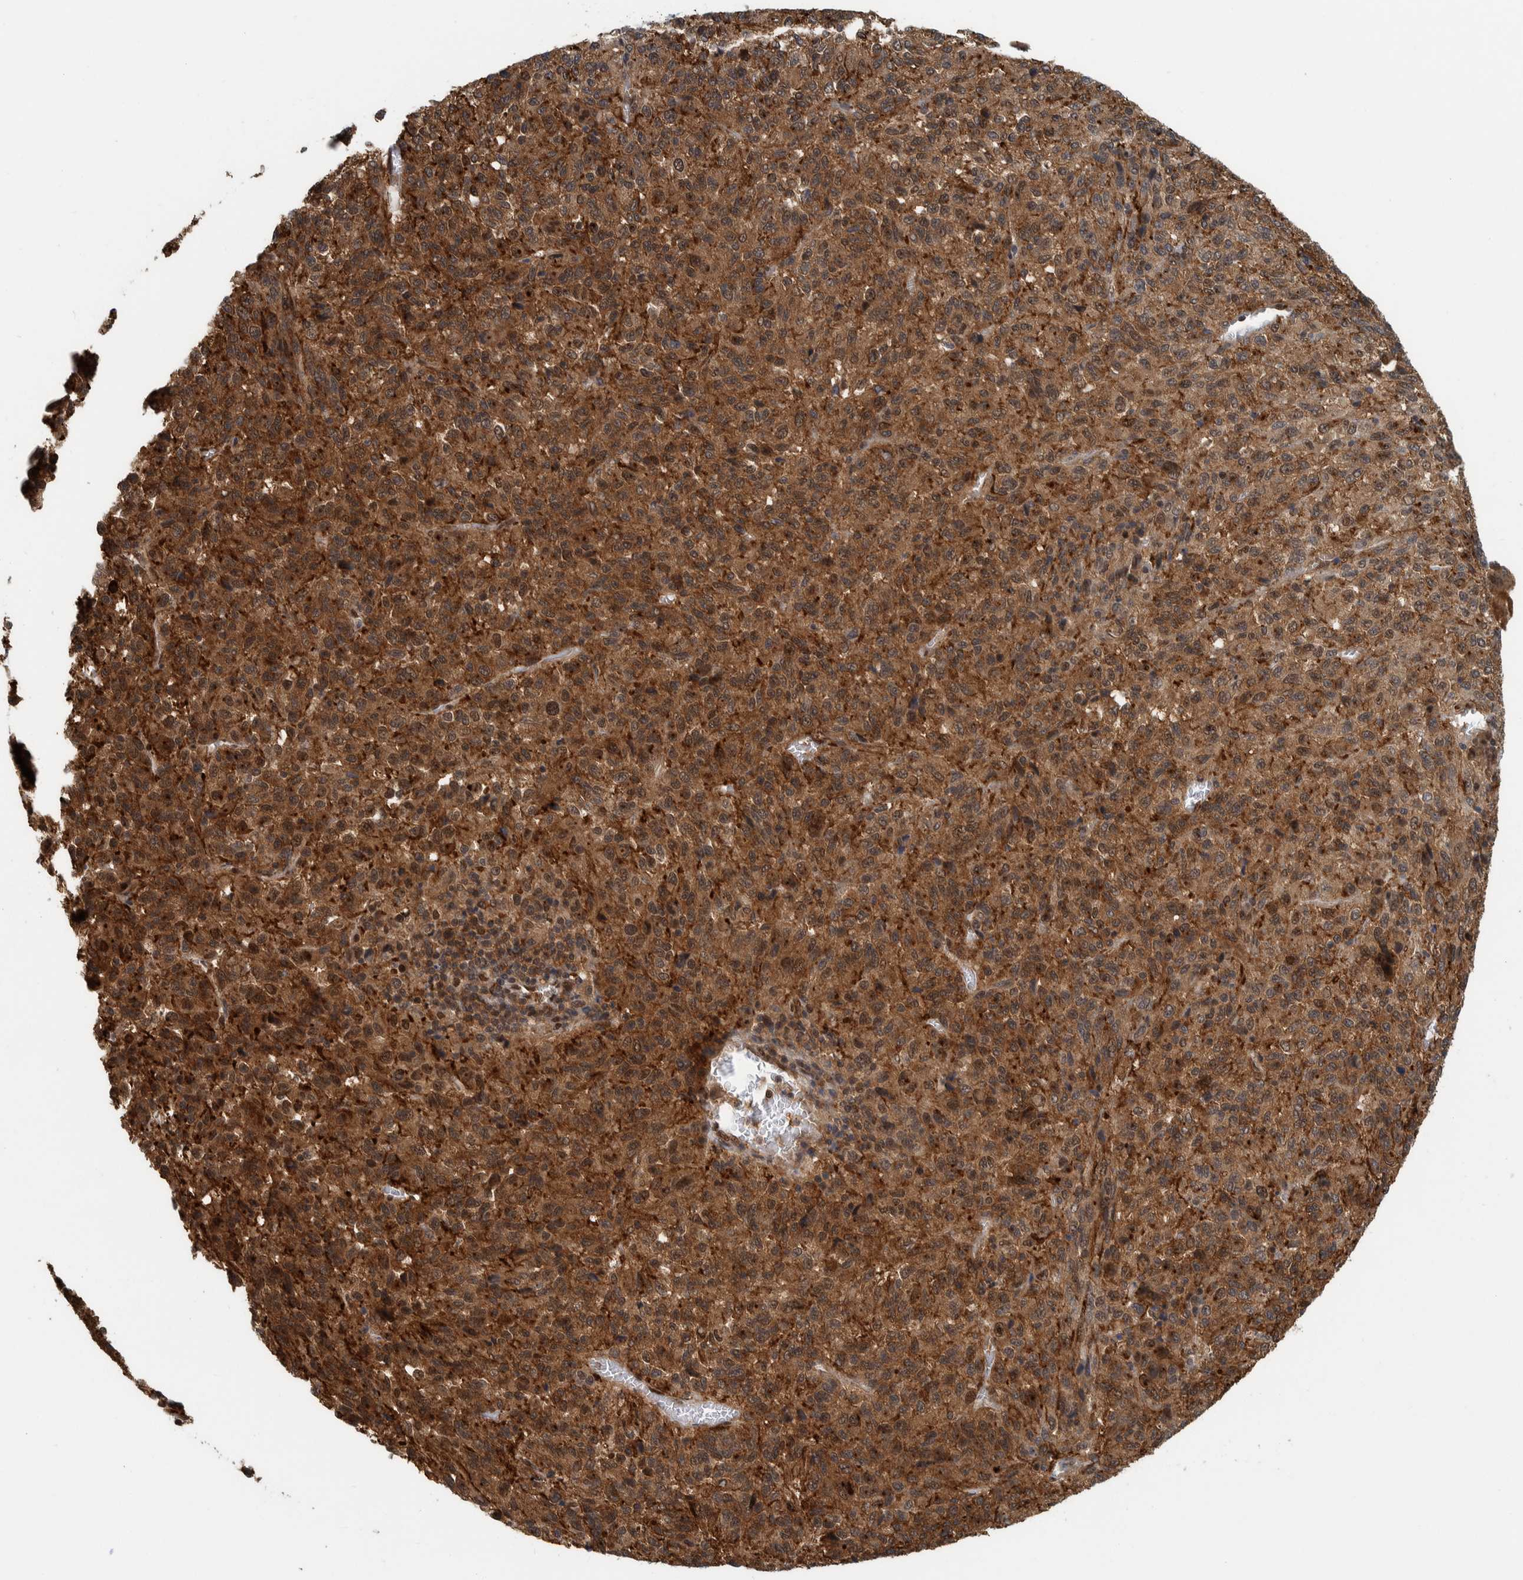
{"staining": {"intensity": "strong", "quantity": ">75%", "location": "cytoplasmic/membranous"}, "tissue": "melanoma", "cell_type": "Tumor cells", "image_type": "cancer", "snomed": [{"axis": "morphology", "description": "Malignant melanoma, Metastatic site"}, {"axis": "topography", "description": "Lung"}], "caption": "This is an image of IHC staining of malignant melanoma (metastatic site), which shows strong expression in the cytoplasmic/membranous of tumor cells.", "gene": "COPS3", "patient": {"sex": "male", "age": 64}}